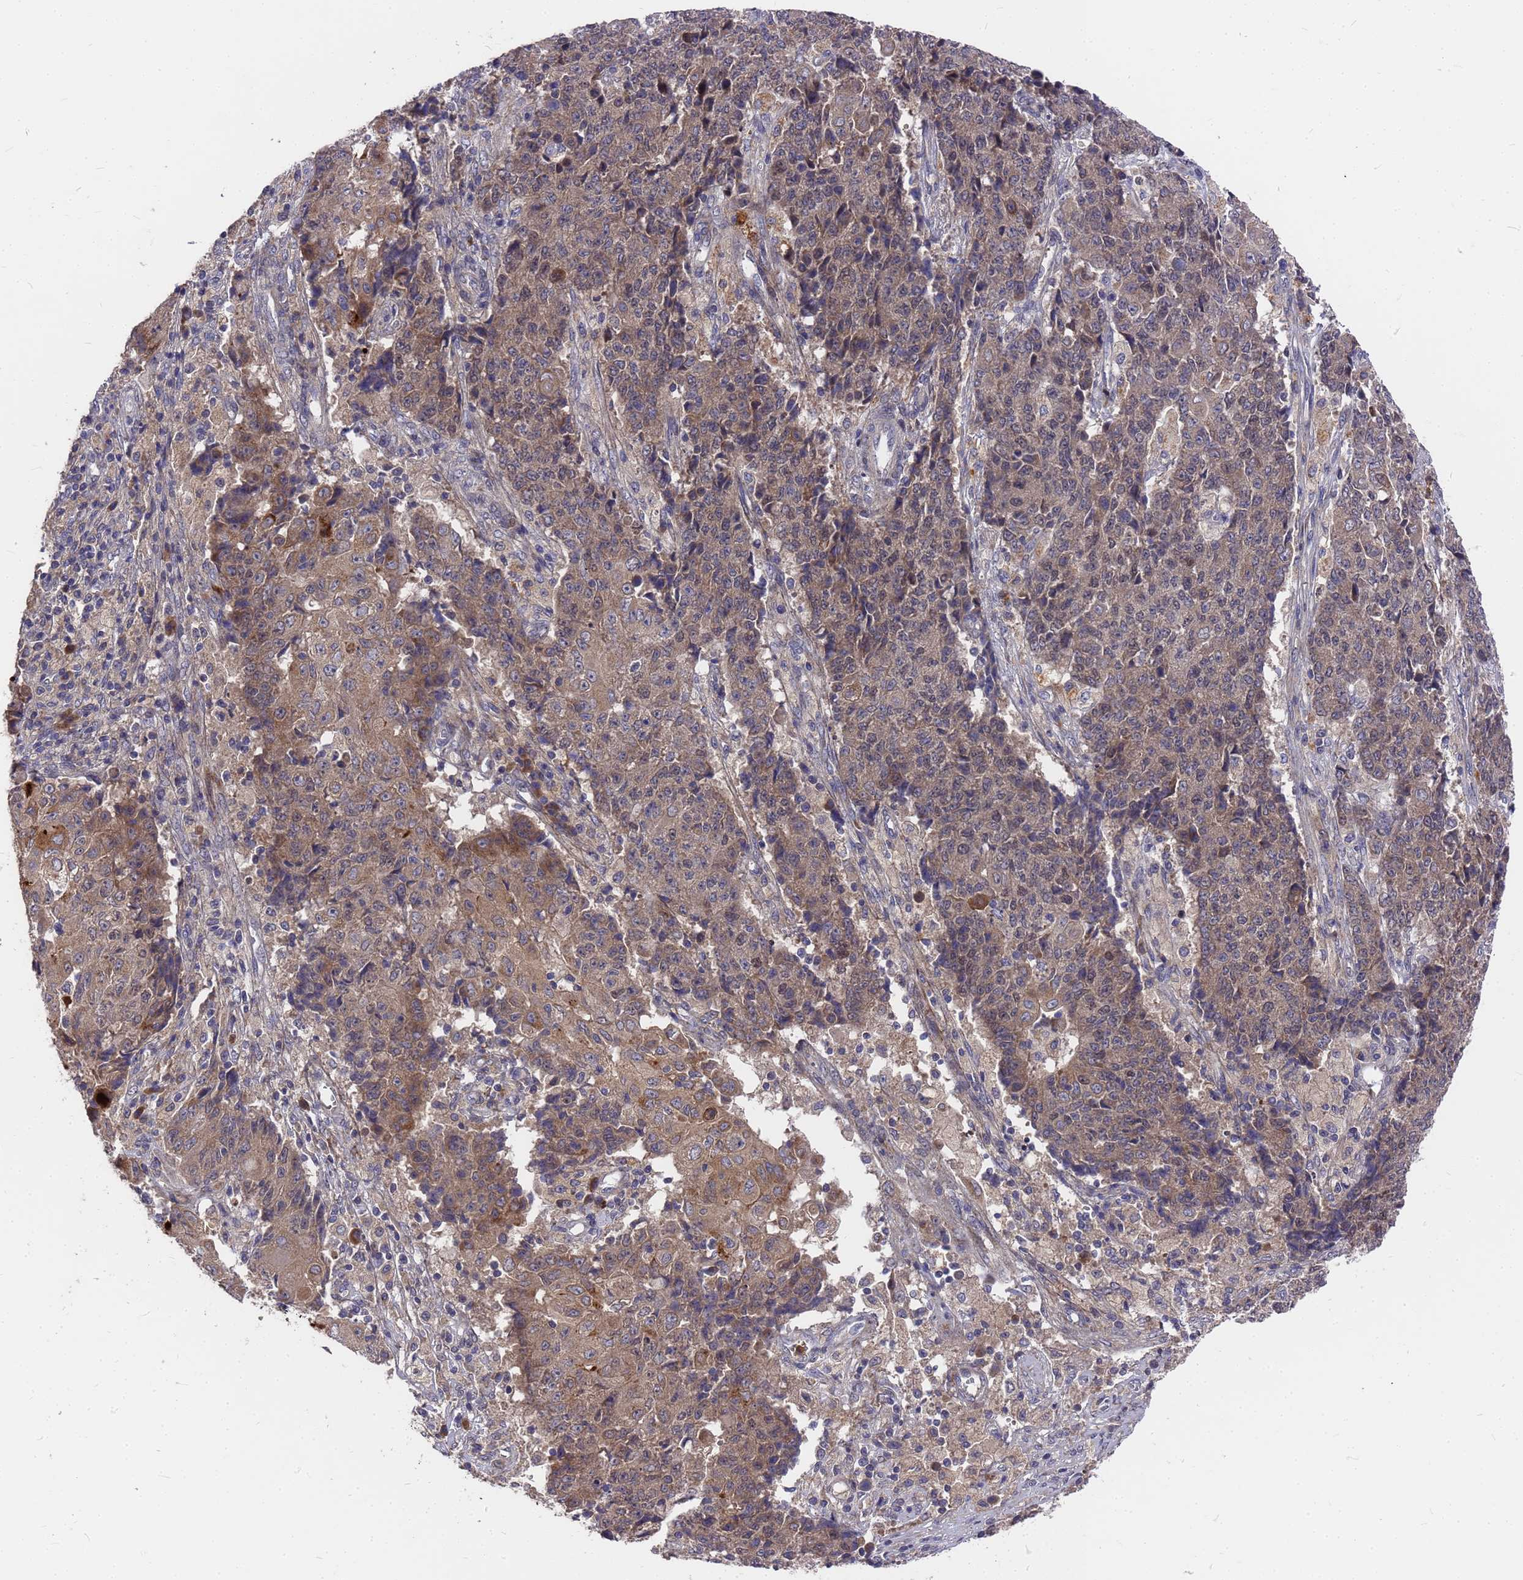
{"staining": {"intensity": "moderate", "quantity": "25%-75%", "location": "cytoplasmic/membranous"}, "tissue": "ovarian cancer", "cell_type": "Tumor cells", "image_type": "cancer", "snomed": [{"axis": "morphology", "description": "Carcinoma, endometroid"}, {"axis": "topography", "description": "Ovary"}], "caption": "Endometroid carcinoma (ovarian) stained with a protein marker demonstrates moderate staining in tumor cells.", "gene": "ZNF717", "patient": {"sex": "female", "age": 42}}